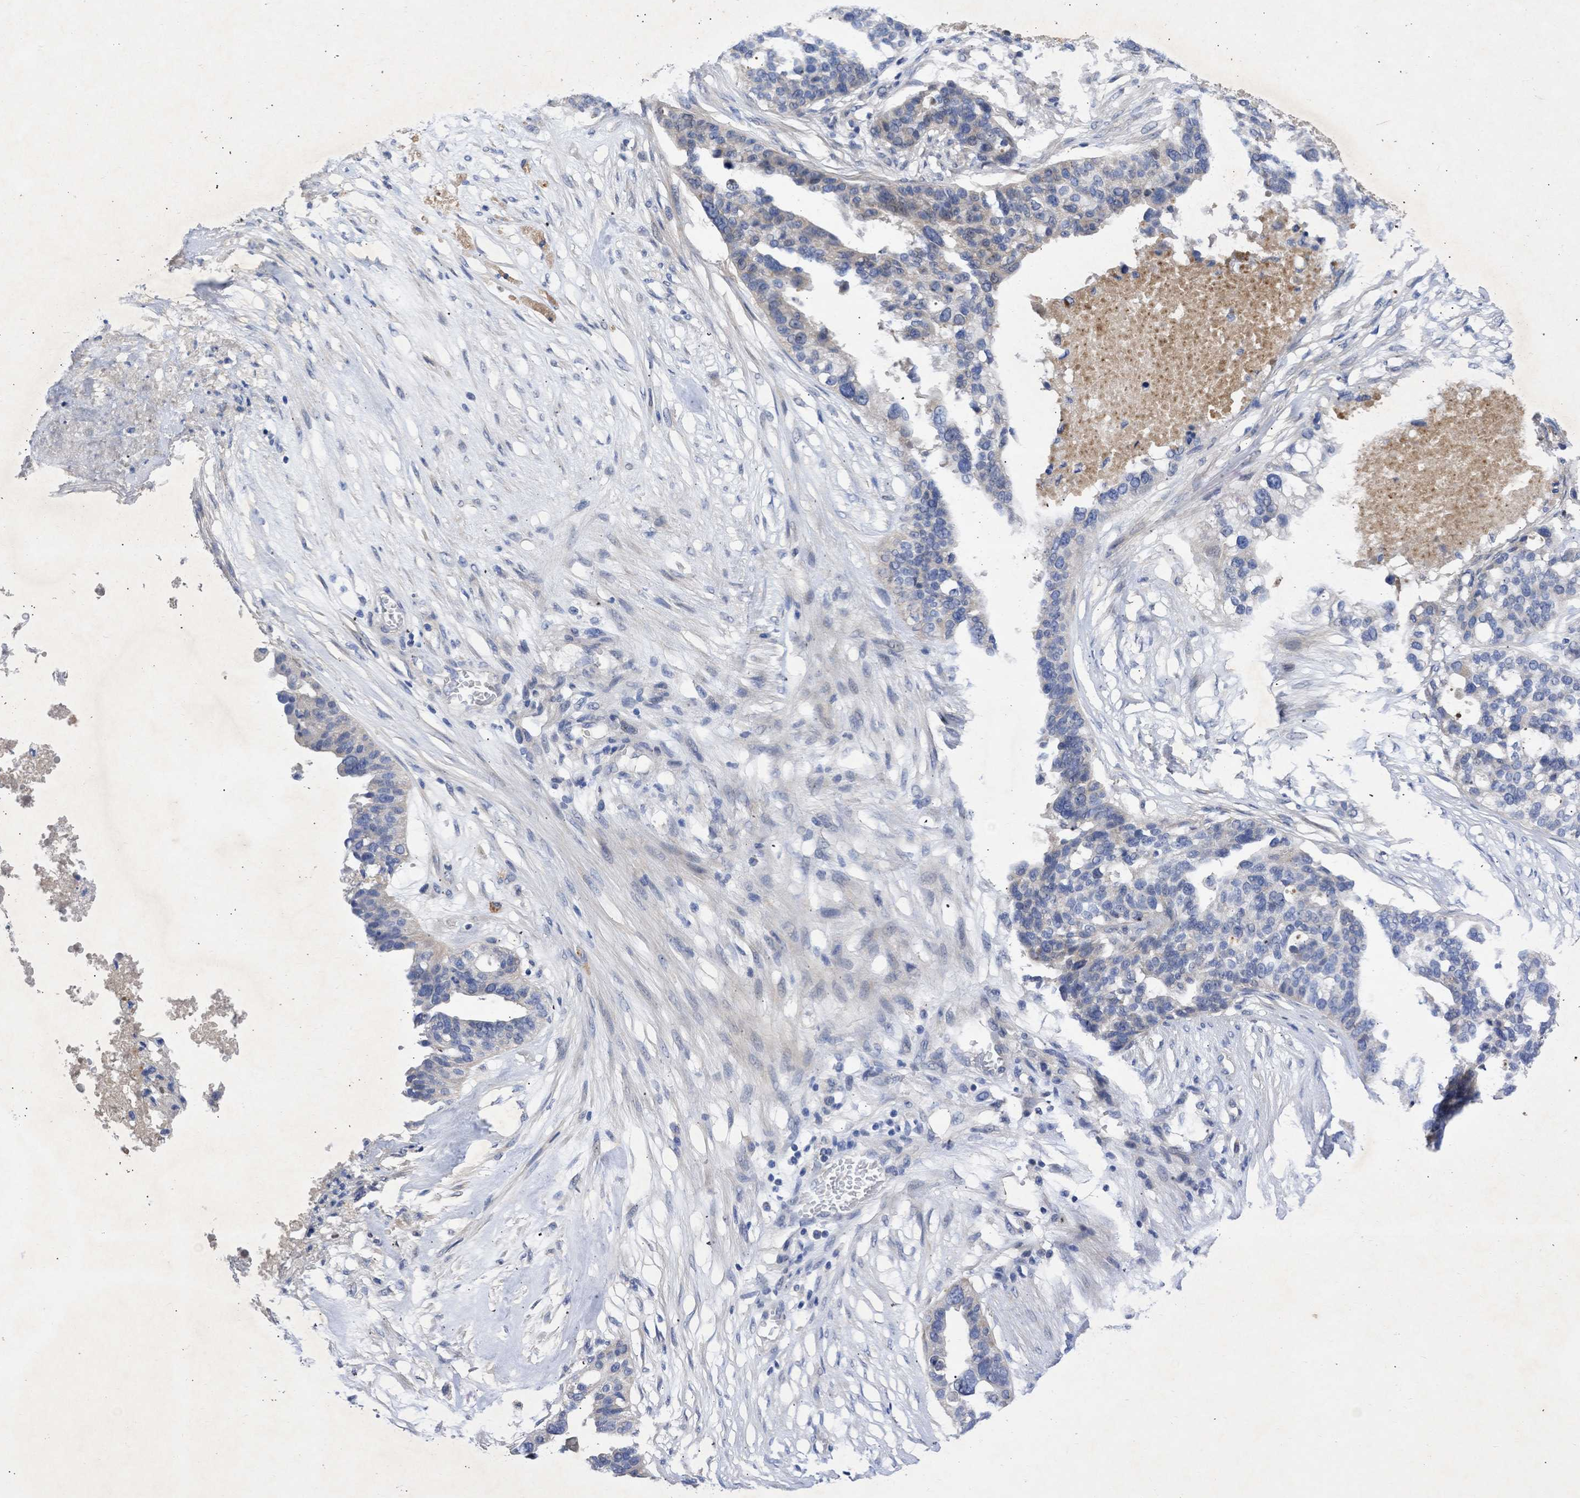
{"staining": {"intensity": "negative", "quantity": "none", "location": "none"}, "tissue": "ovarian cancer", "cell_type": "Tumor cells", "image_type": "cancer", "snomed": [{"axis": "morphology", "description": "Cystadenocarcinoma, serous, NOS"}, {"axis": "topography", "description": "Ovary"}], "caption": "Tumor cells are negative for protein expression in human ovarian cancer (serous cystadenocarcinoma). (Stains: DAB (3,3'-diaminobenzidine) immunohistochemistry with hematoxylin counter stain, Microscopy: brightfield microscopy at high magnification).", "gene": "ARHGEF4", "patient": {"sex": "female", "age": 59}}